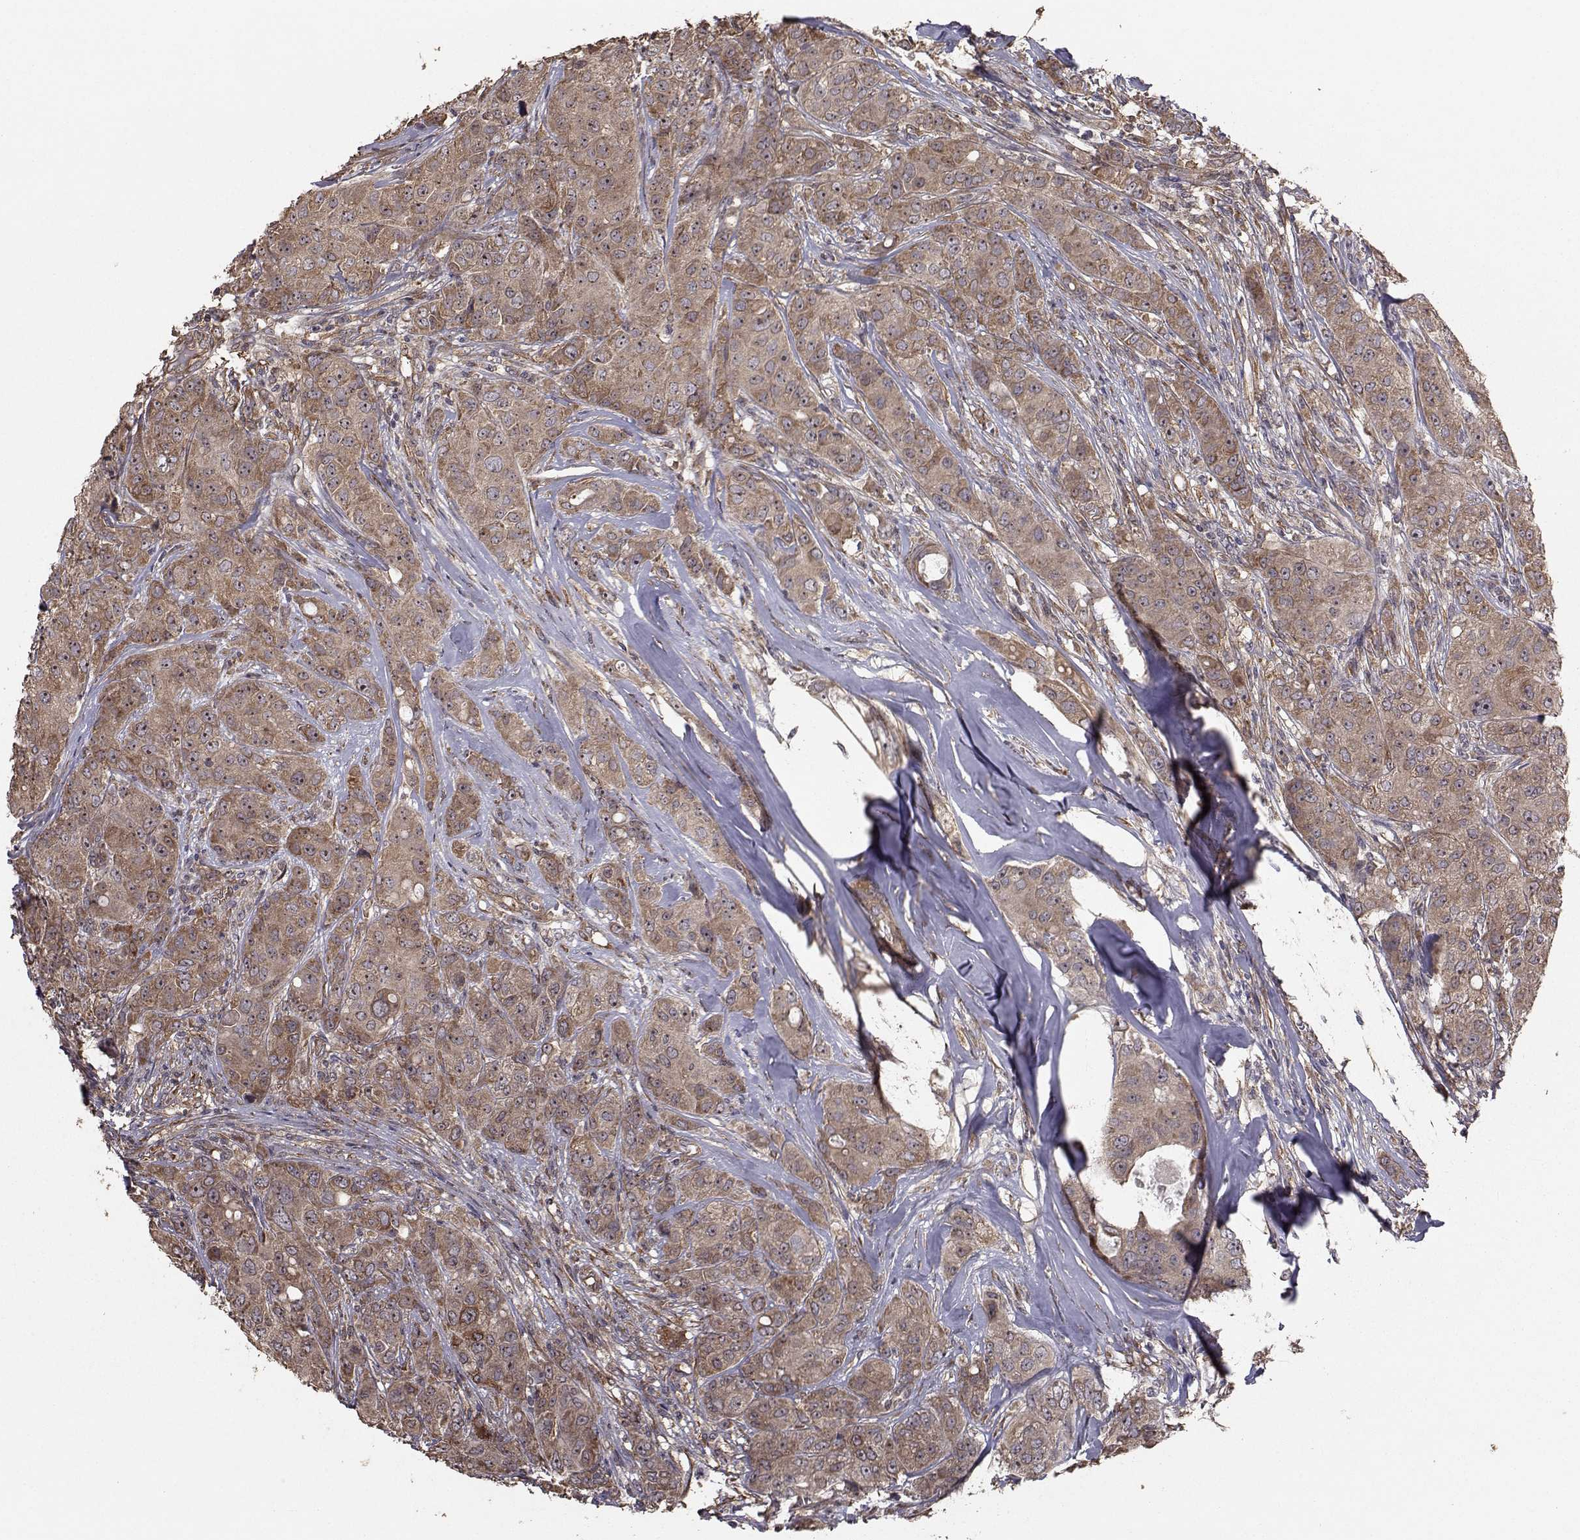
{"staining": {"intensity": "moderate", "quantity": ">75%", "location": "cytoplasmic/membranous"}, "tissue": "breast cancer", "cell_type": "Tumor cells", "image_type": "cancer", "snomed": [{"axis": "morphology", "description": "Duct carcinoma"}, {"axis": "topography", "description": "Breast"}], "caption": "Immunohistochemical staining of intraductal carcinoma (breast) exhibits medium levels of moderate cytoplasmic/membranous protein expression in about >75% of tumor cells.", "gene": "TRIP10", "patient": {"sex": "female", "age": 43}}